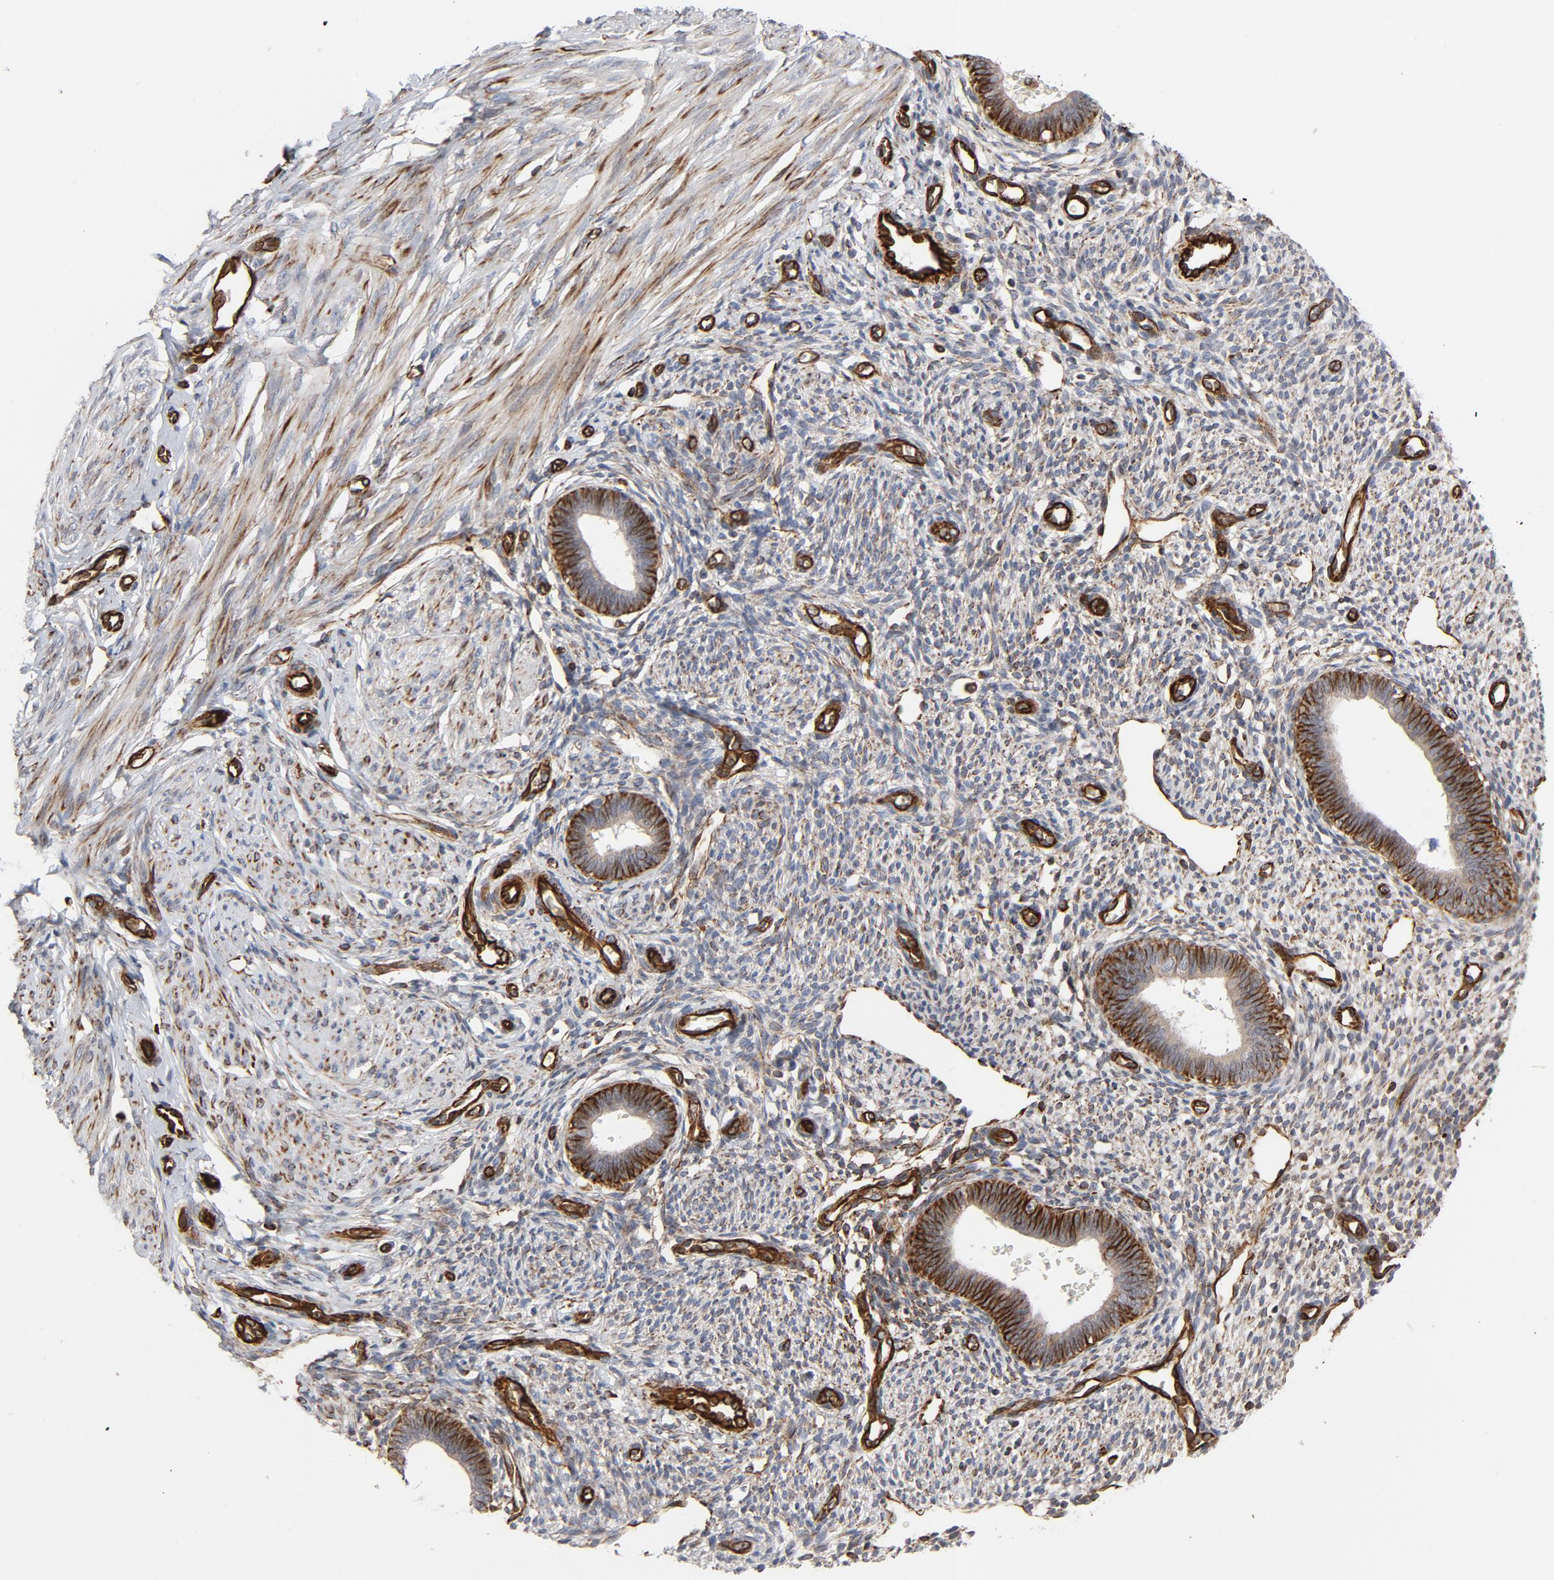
{"staining": {"intensity": "weak", "quantity": "25%-75%", "location": "cytoplasmic/membranous"}, "tissue": "endometrium", "cell_type": "Cells in endometrial stroma", "image_type": "normal", "snomed": [{"axis": "morphology", "description": "Normal tissue, NOS"}, {"axis": "topography", "description": "Endometrium"}], "caption": "A micrograph of human endometrium stained for a protein demonstrates weak cytoplasmic/membranous brown staining in cells in endometrial stroma. The protein is shown in brown color, while the nuclei are stained blue.", "gene": "FAM118A", "patient": {"sex": "female", "age": 27}}